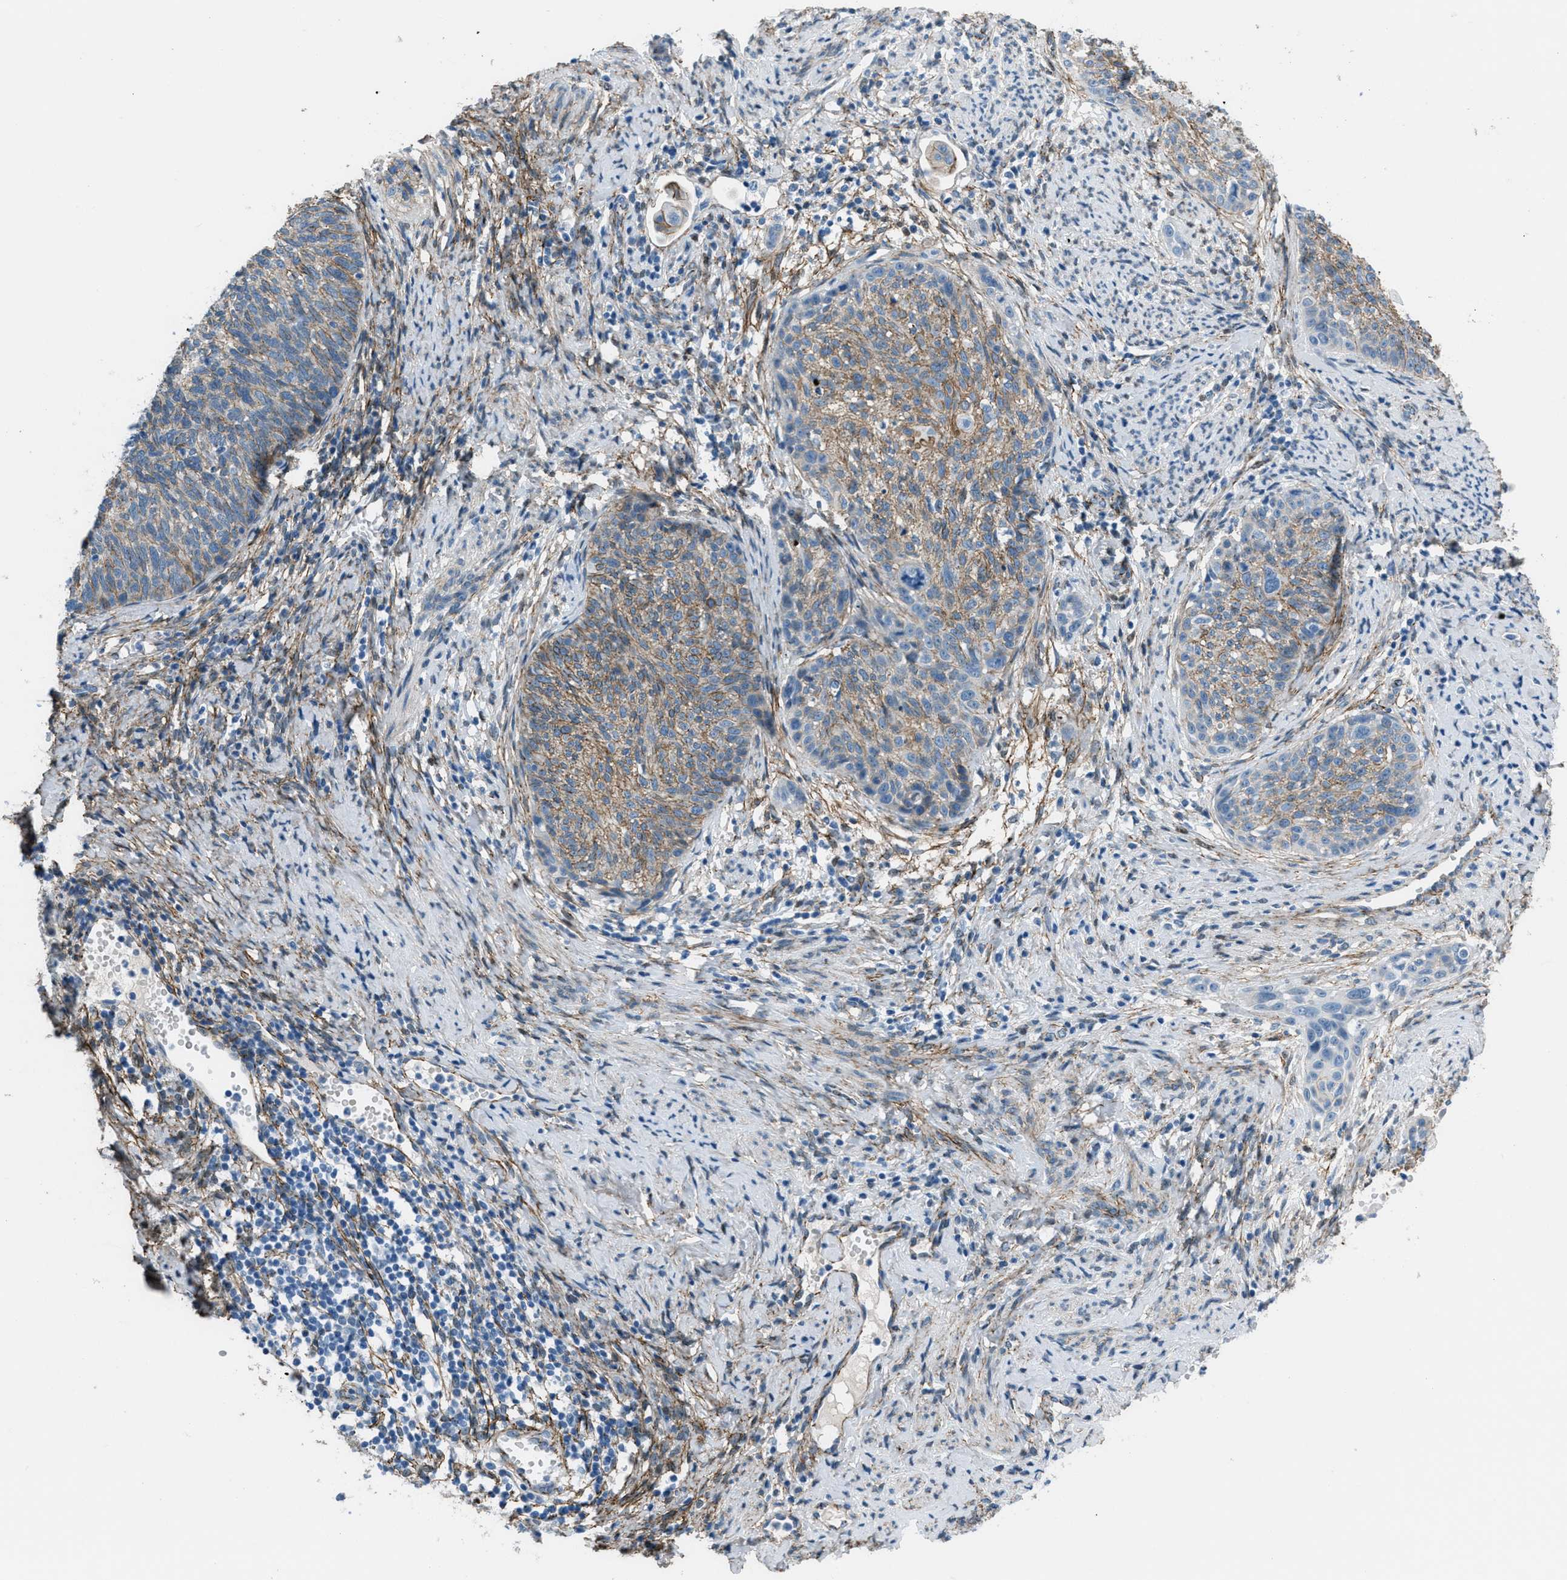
{"staining": {"intensity": "moderate", "quantity": "25%-75%", "location": "cytoplasmic/membranous"}, "tissue": "cervical cancer", "cell_type": "Tumor cells", "image_type": "cancer", "snomed": [{"axis": "morphology", "description": "Squamous cell carcinoma, NOS"}, {"axis": "topography", "description": "Cervix"}], "caption": "An image of human cervical squamous cell carcinoma stained for a protein demonstrates moderate cytoplasmic/membranous brown staining in tumor cells. The protein is shown in brown color, while the nuclei are stained blue.", "gene": "FBN1", "patient": {"sex": "female", "age": 70}}